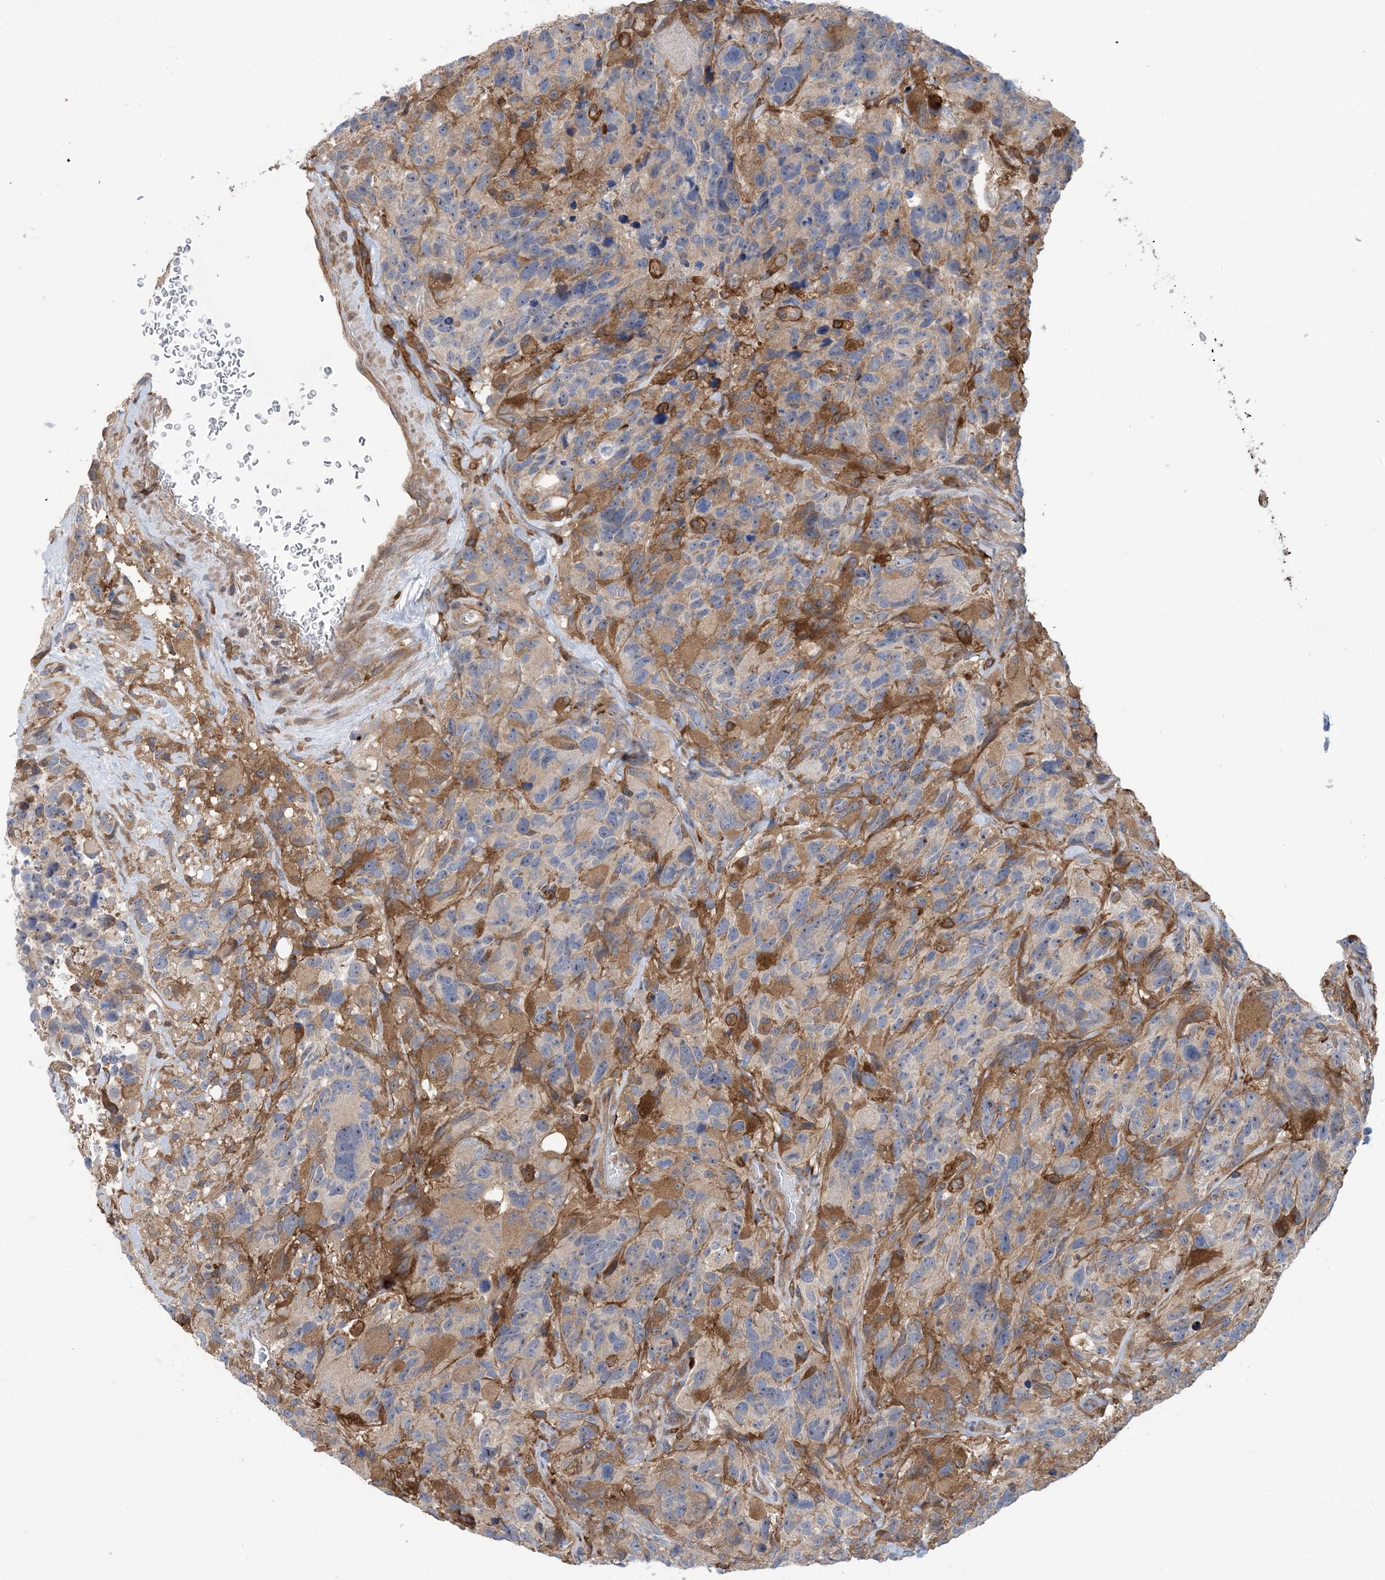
{"staining": {"intensity": "negative", "quantity": "none", "location": "none"}, "tissue": "glioma", "cell_type": "Tumor cells", "image_type": "cancer", "snomed": [{"axis": "morphology", "description": "Glioma, malignant, High grade"}, {"axis": "topography", "description": "Brain"}], "caption": "High power microscopy histopathology image of an immunohistochemistry (IHC) image of glioma, revealing no significant expression in tumor cells.", "gene": "HS1BP3", "patient": {"sex": "male", "age": 69}}